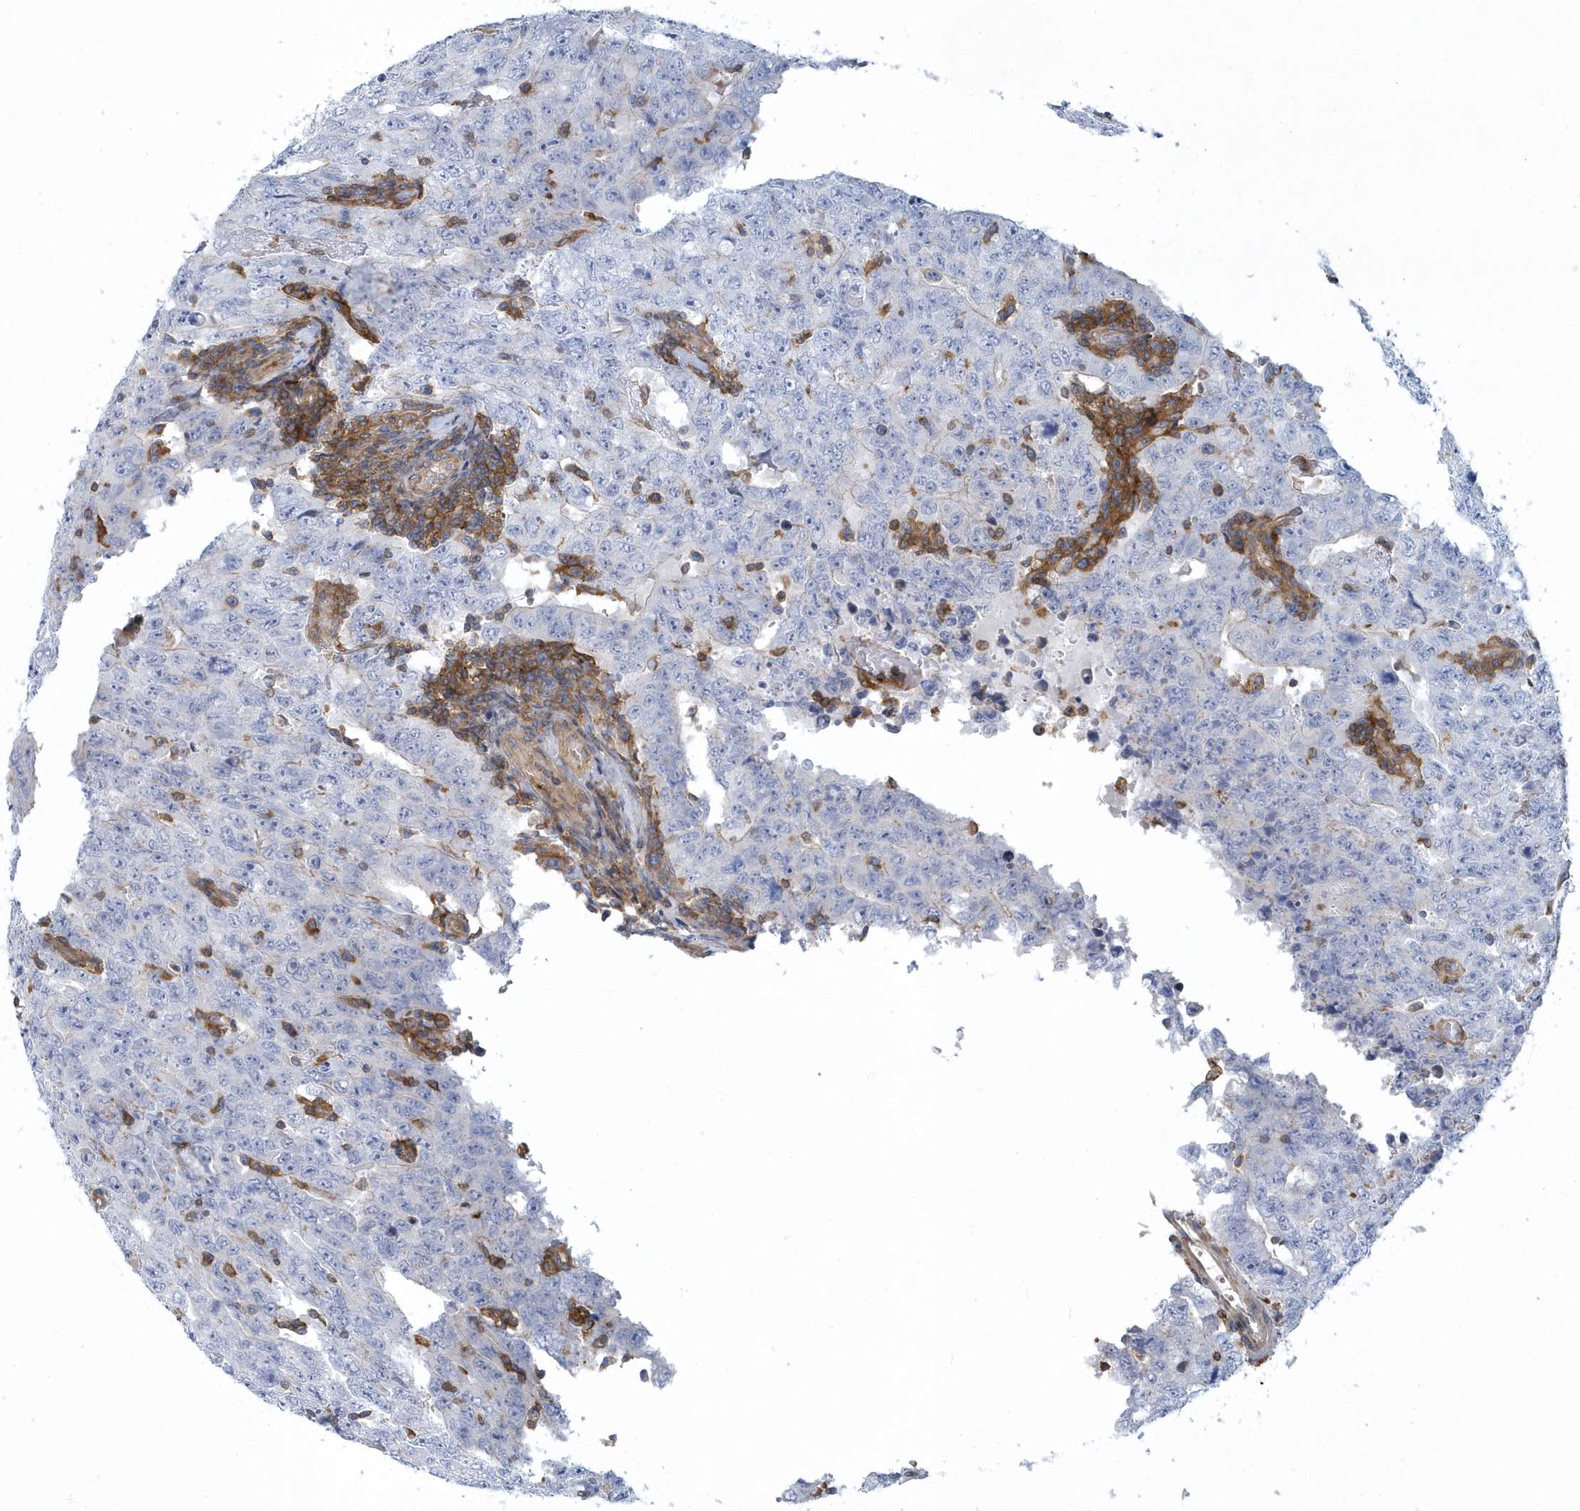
{"staining": {"intensity": "negative", "quantity": "none", "location": "none"}, "tissue": "testis cancer", "cell_type": "Tumor cells", "image_type": "cancer", "snomed": [{"axis": "morphology", "description": "Carcinoma, Embryonal, NOS"}, {"axis": "topography", "description": "Testis"}], "caption": "An immunohistochemistry histopathology image of embryonal carcinoma (testis) is shown. There is no staining in tumor cells of embryonal carcinoma (testis).", "gene": "ARAP2", "patient": {"sex": "male", "age": 26}}